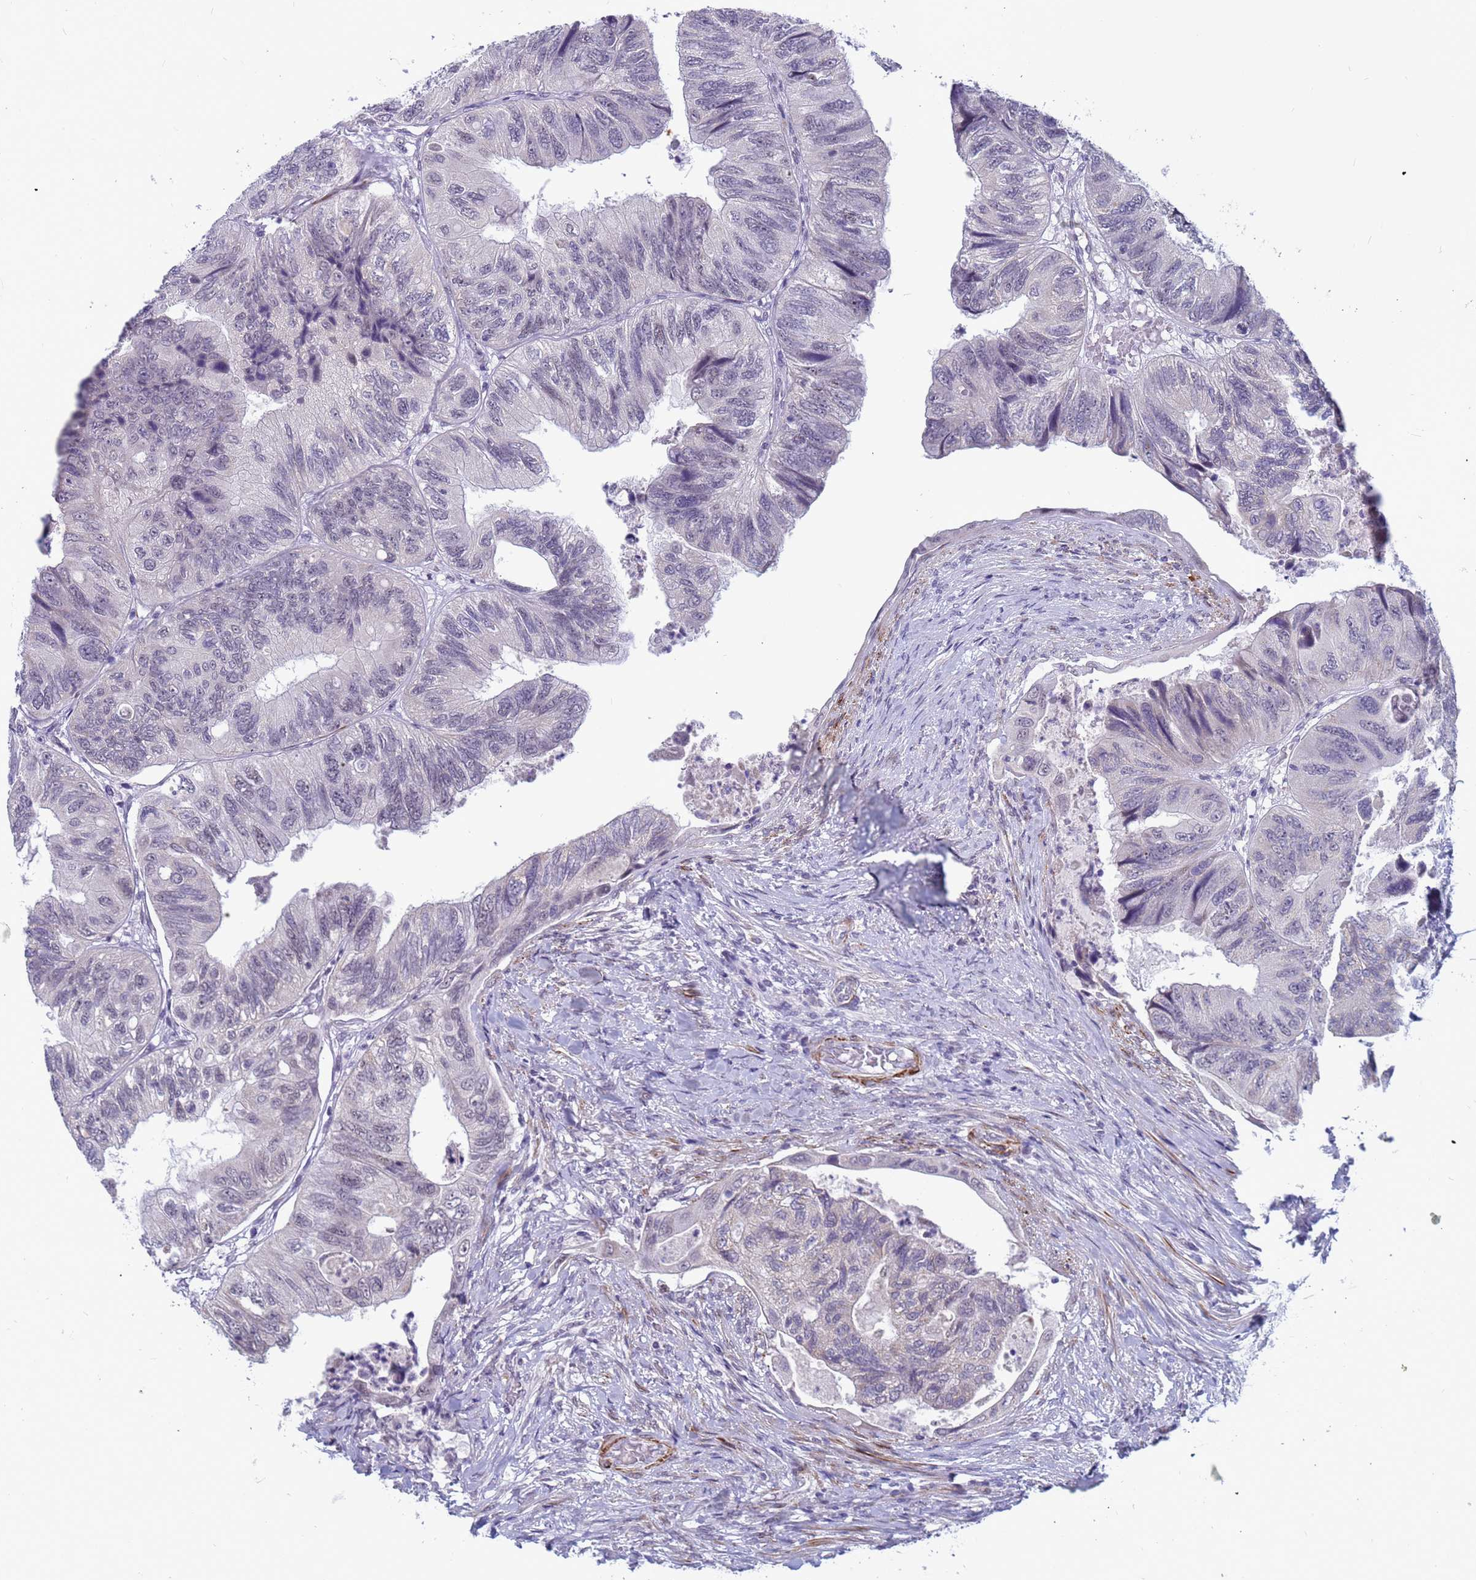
{"staining": {"intensity": "negative", "quantity": "none", "location": "none"}, "tissue": "colorectal cancer", "cell_type": "Tumor cells", "image_type": "cancer", "snomed": [{"axis": "morphology", "description": "Adenocarcinoma, NOS"}, {"axis": "topography", "description": "Rectum"}], "caption": "Immunohistochemistry of human colorectal cancer (adenocarcinoma) shows no positivity in tumor cells.", "gene": "CXorf65", "patient": {"sex": "male", "age": 63}}